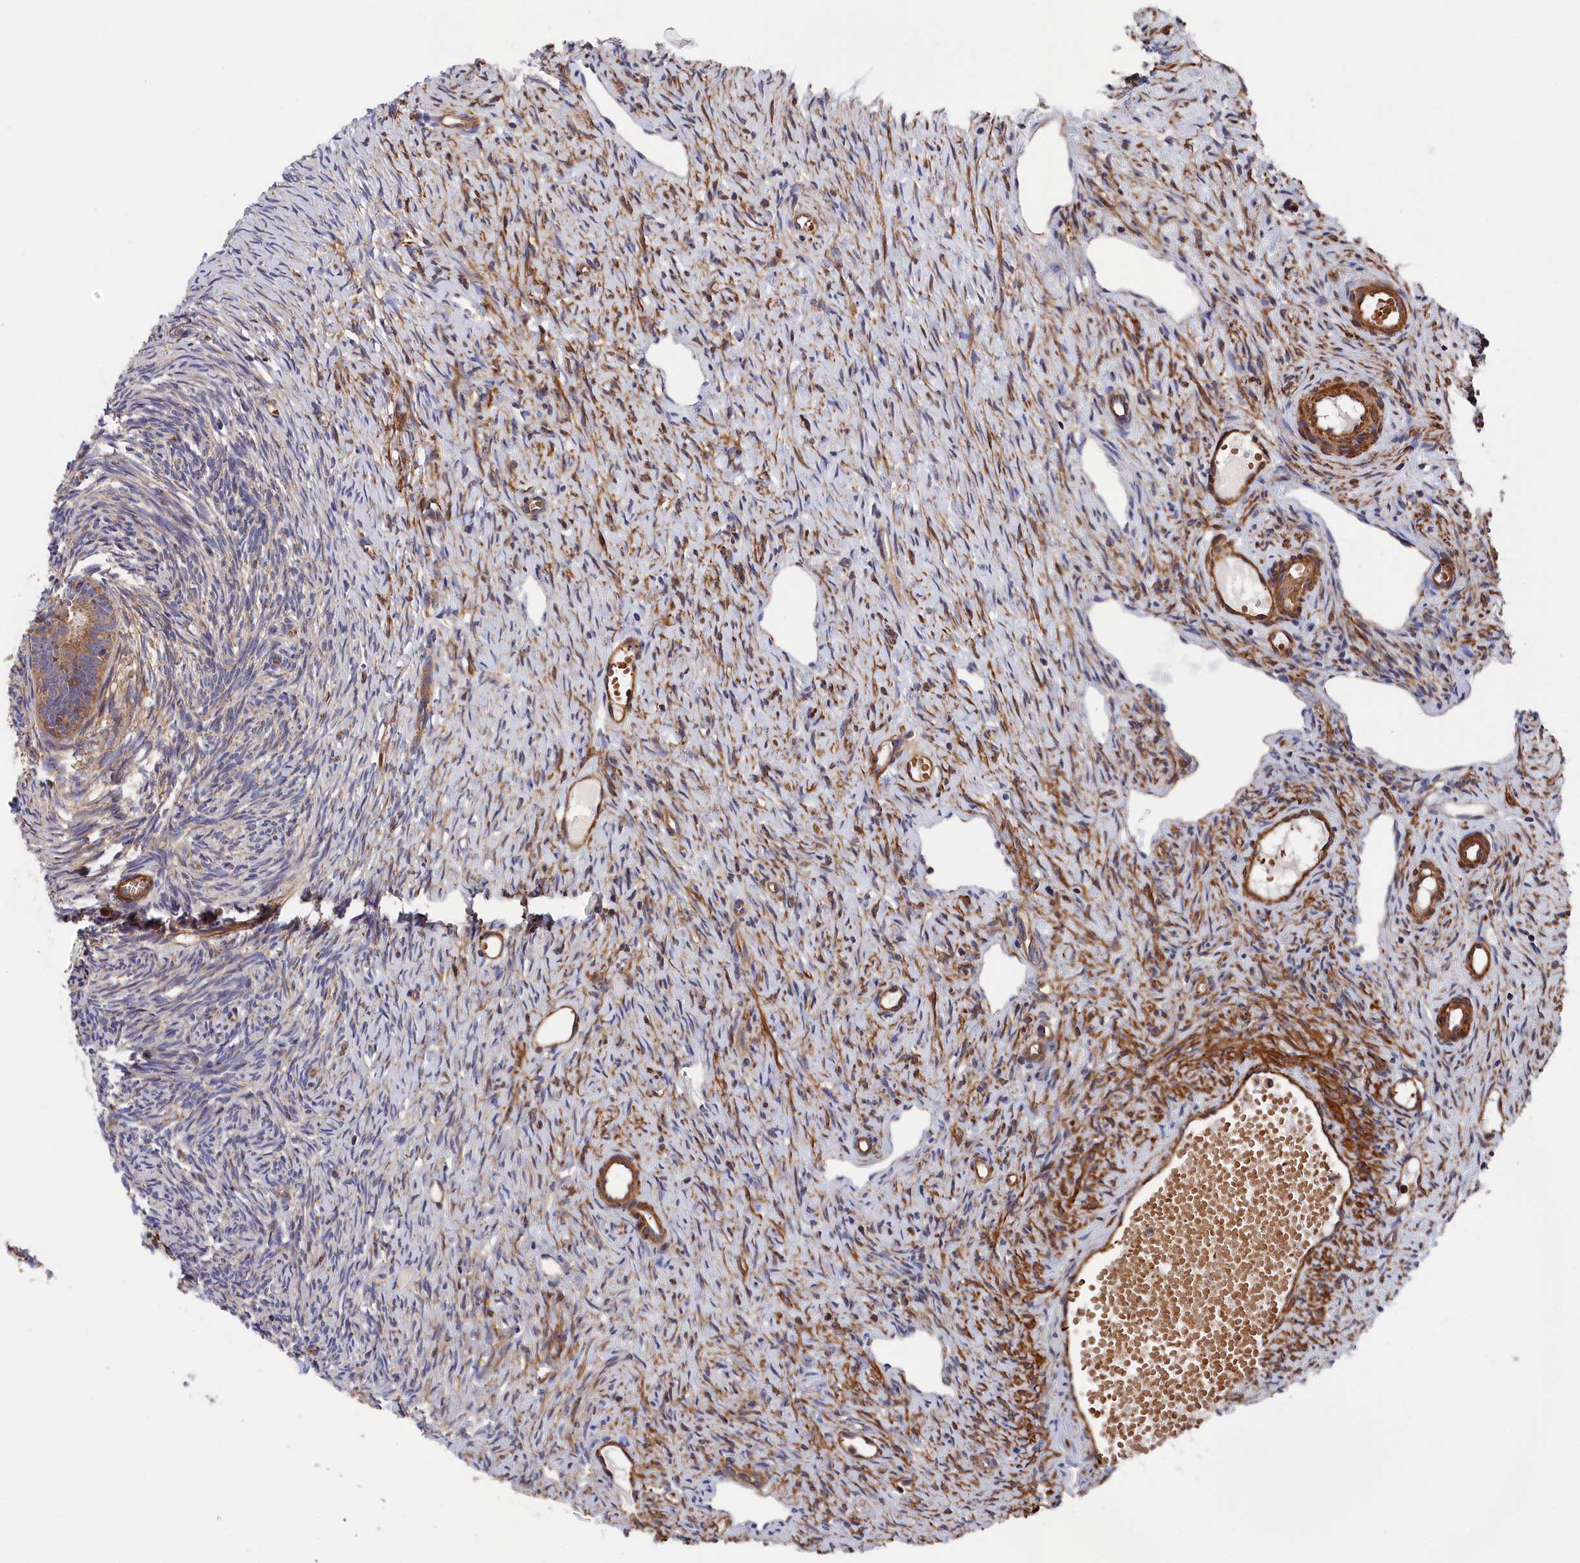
{"staining": {"intensity": "weak", "quantity": "25%-75%", "location": "cytoplasmic/membranous"}, "tissue": "ovary", "cell_type": "Follicle cells", "image_type": "normal", "snomed": [{"axis": "morphology", "description": "Normal tissue, NOS"}, {"axis": "topography", "description": "Ovary"}], "caption": "Protein expression analysis of normal human ovary reveals weak cytoplasmic/membranous positivity in approximately 25%-75% of follicle cells.", "gene": "LDHD", "patient": {"sex": "female", "age": 51}}